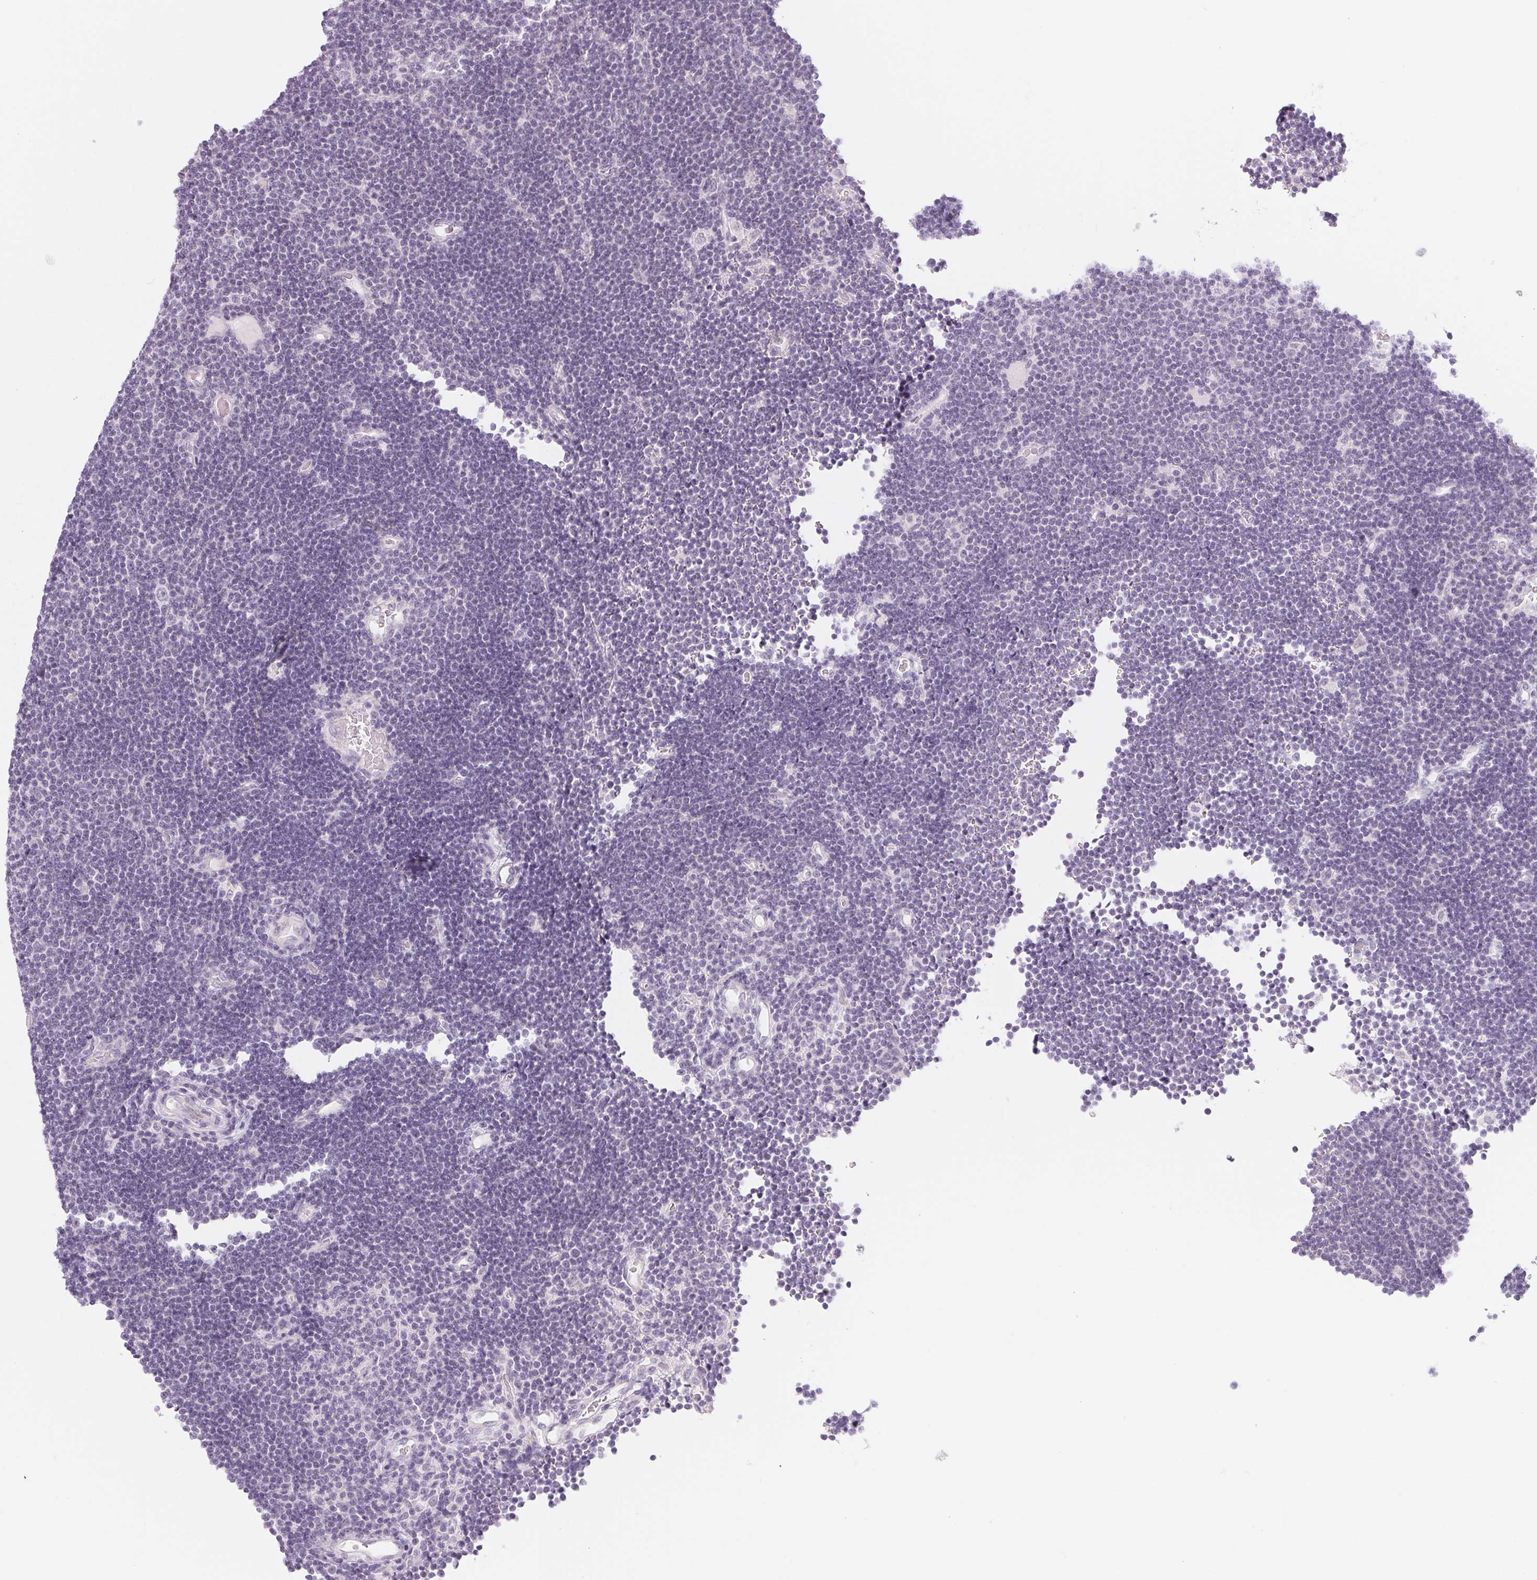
{"staining": {"intensity": "negative", "quantity": "none", "location": "none"}, "tissue": "lymphoma", "cell_type": "Tumor cells", "image_type": "cancer", "snomed": [{"axis": "morphology", "description": "Malignant lymphoma, non-Hodgkin's type, Low grade"}, {"axis": "topography", "description": "Brain"}], "caption": "The micrograph displays no significant staining in tumor cells of malignant lymphoma, non-Hodgkin's type (low-grade).", "gene": "SH3GL2", "patient": {"sex": "female", "age": 66}}